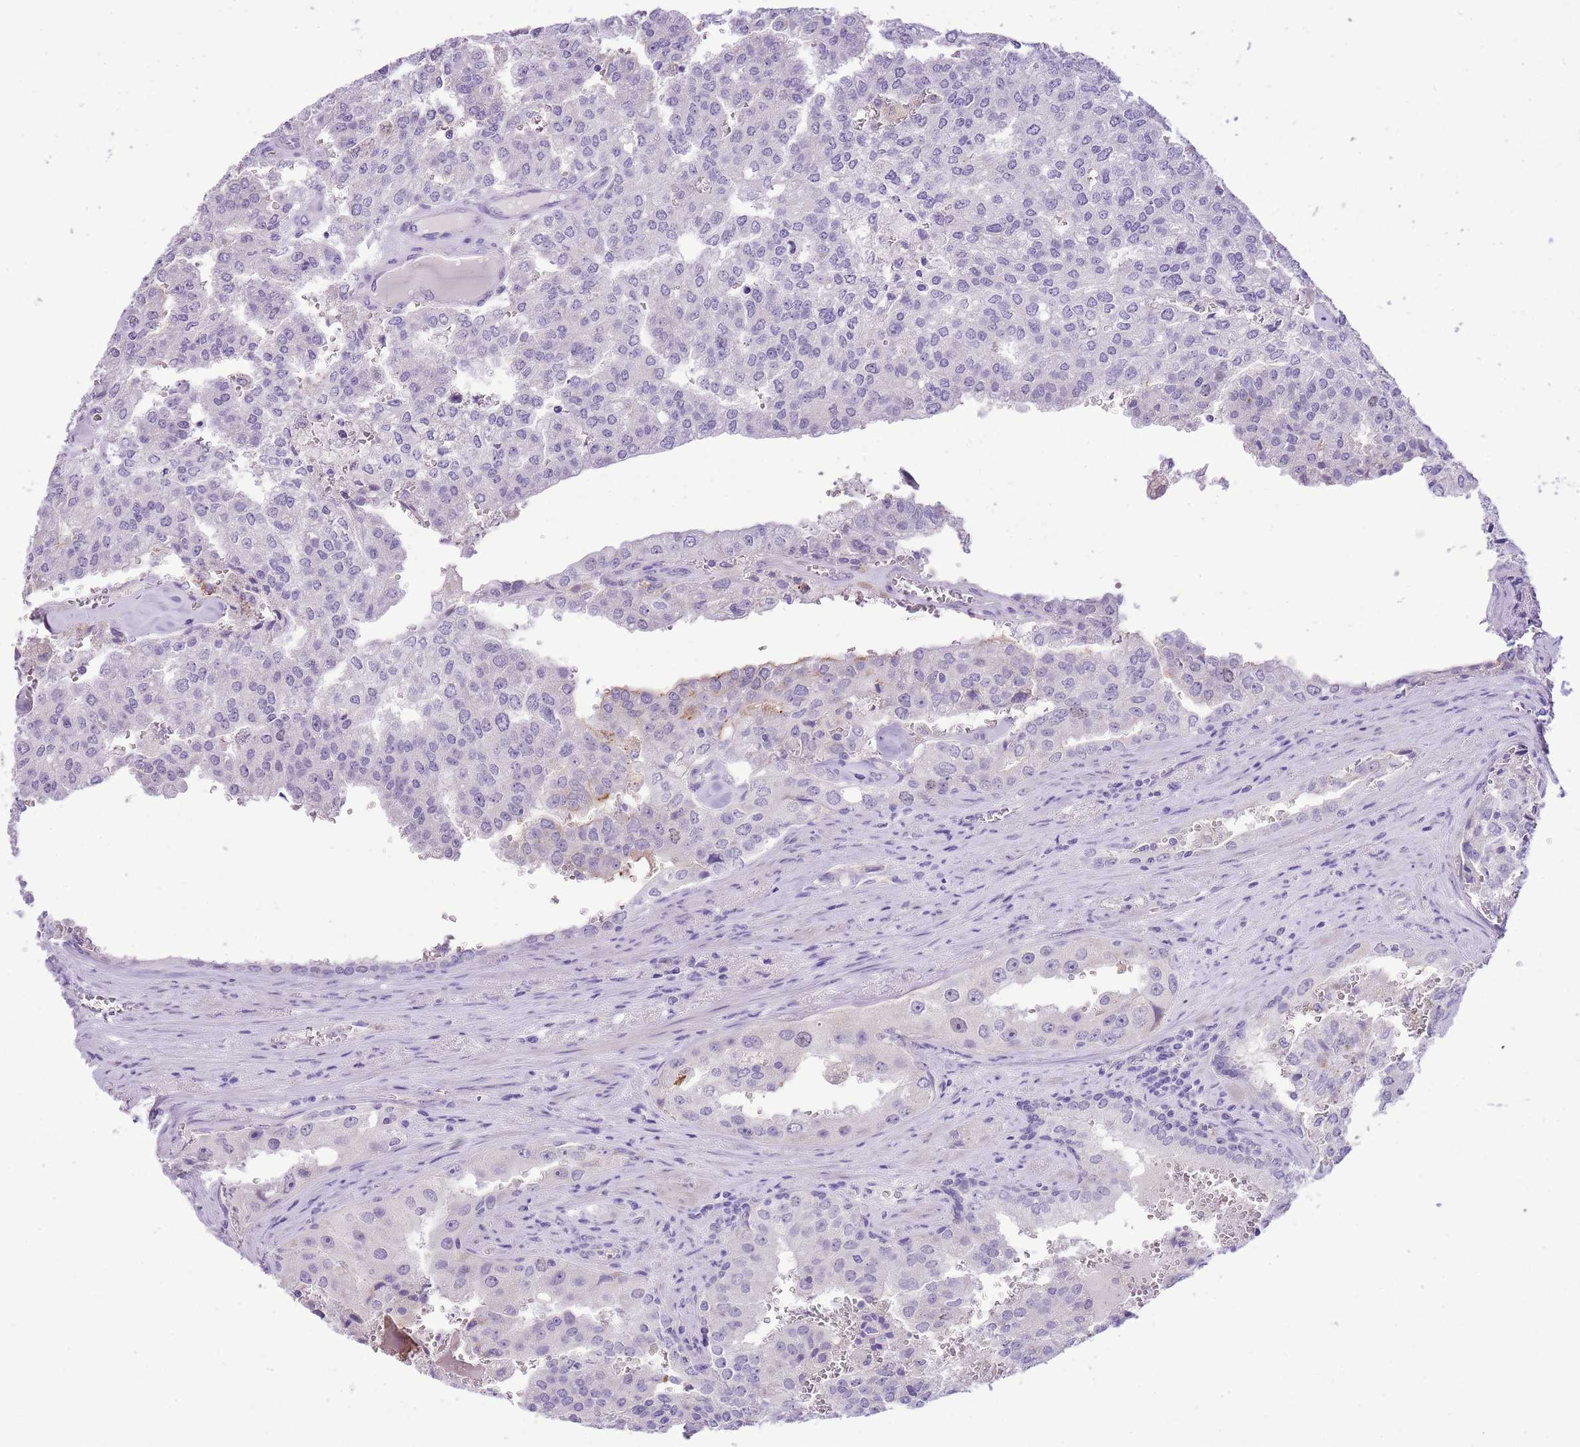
{"staining": {"intensity": "negative", "quantity": "none", "location": "none"}, "tissue": "prostate cancer", "cell_type": "Tumor cells", "image_type": "cancer", "snomed": [{"axis": "morphology", "description": "Adenocarcinoma, High grade"}, {"axis": "topography", "description": "Prostate"}], "caption": "Immunohistochemistry image of neoplastic tissue: human prostate cancer (high-grade adenocarcinoma) stained with DAB shows no significant protein expression in tumor cells.", "gene": "FBRSL1", "patient": {"sex": "male", "age": 68}}